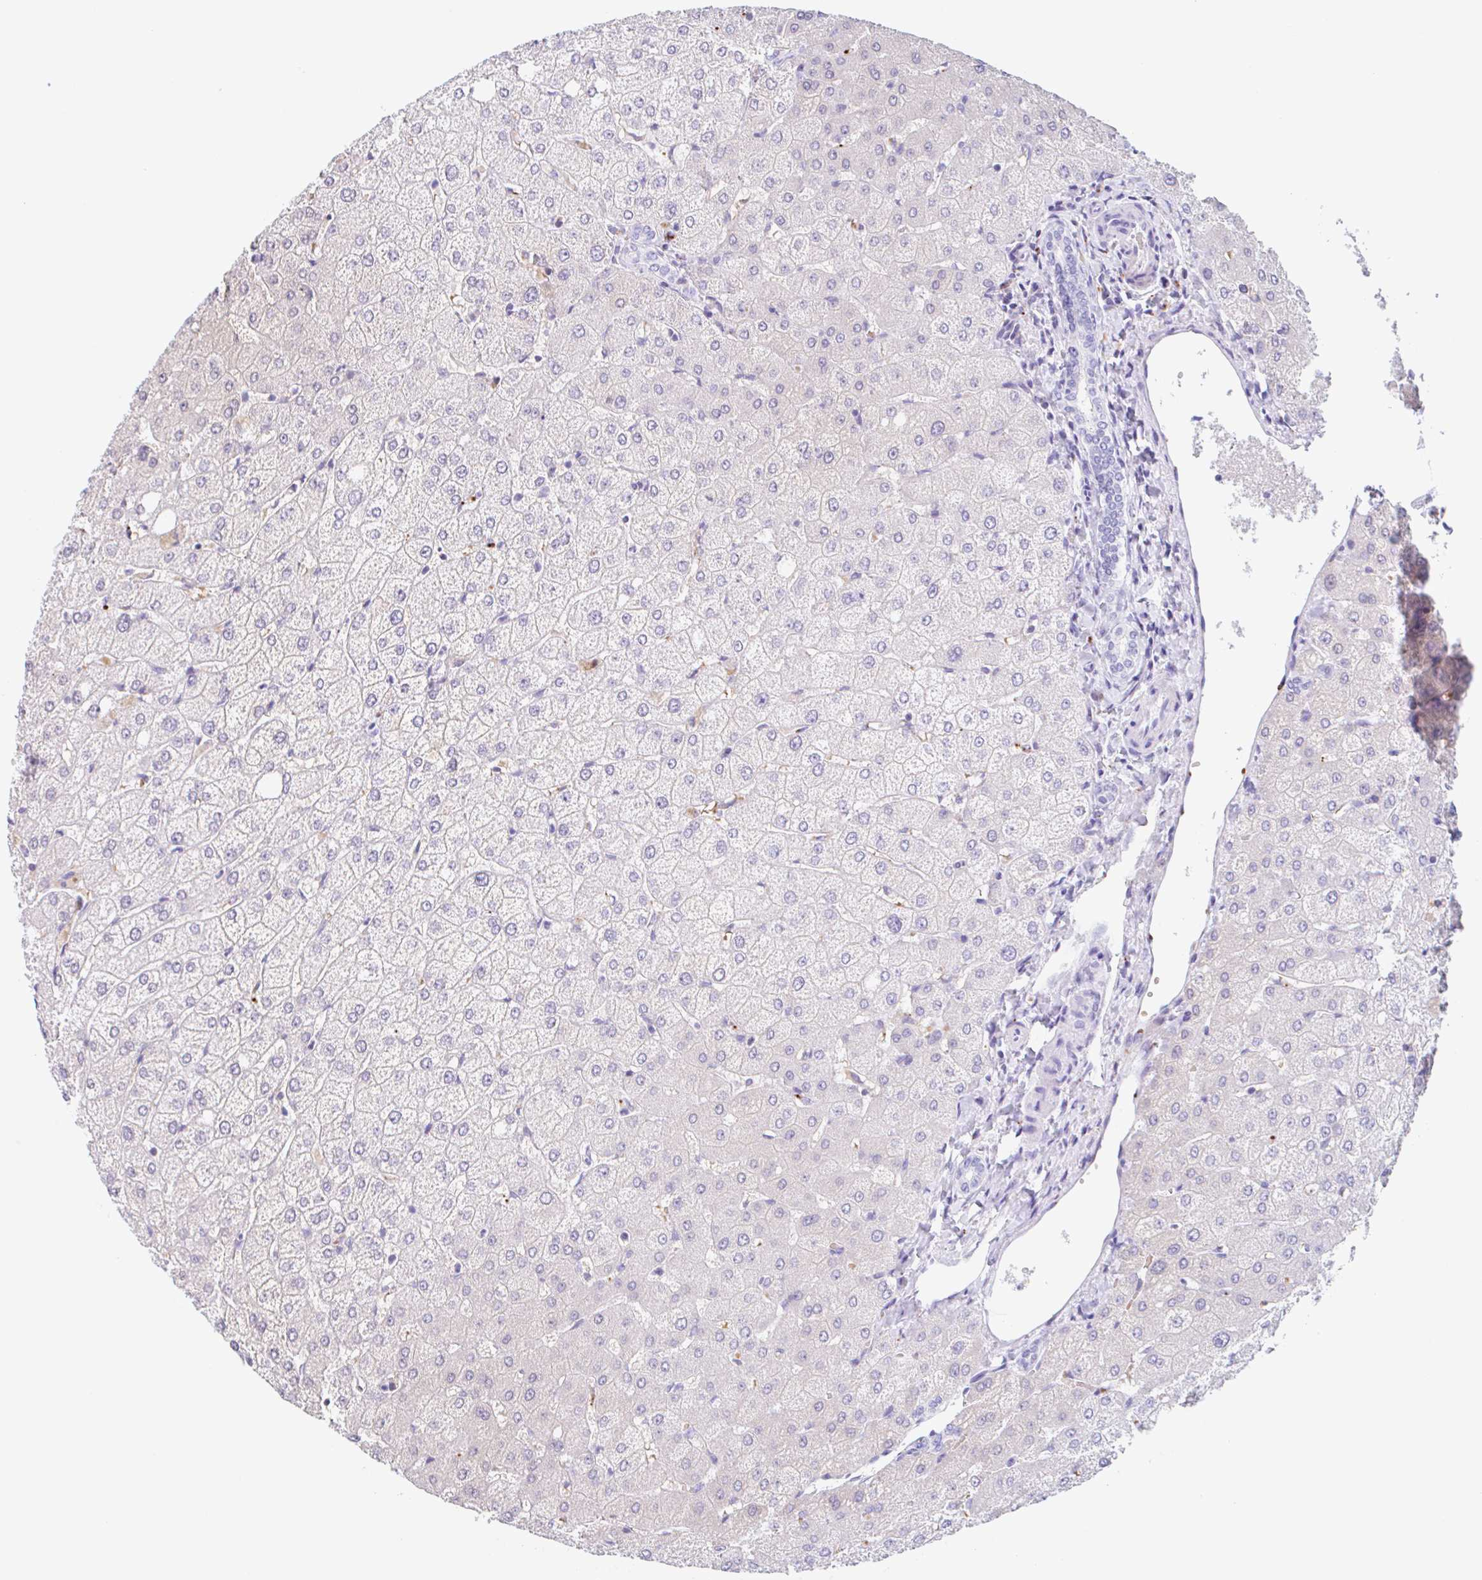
{"staining": {"intensity": "negative", "quantity": "none", "location": "none"}, "tissue": "liver", "cell_type": "Cholangiocytes", "image_type": "normal", "snomed": [{"axis": "morphology", "description": "Normal tissue, NOS"}, {"axis": "topography", "description": "Liver"}], "caption": "The immunohistochemistry (IHC) image has no significant positivity in cholangiocytes of liver. (DAB immunohistochemistry with hematoxylin counter stain).", "gene": "ANKRD9", "patient": {"sex": "female", "age": 54}}